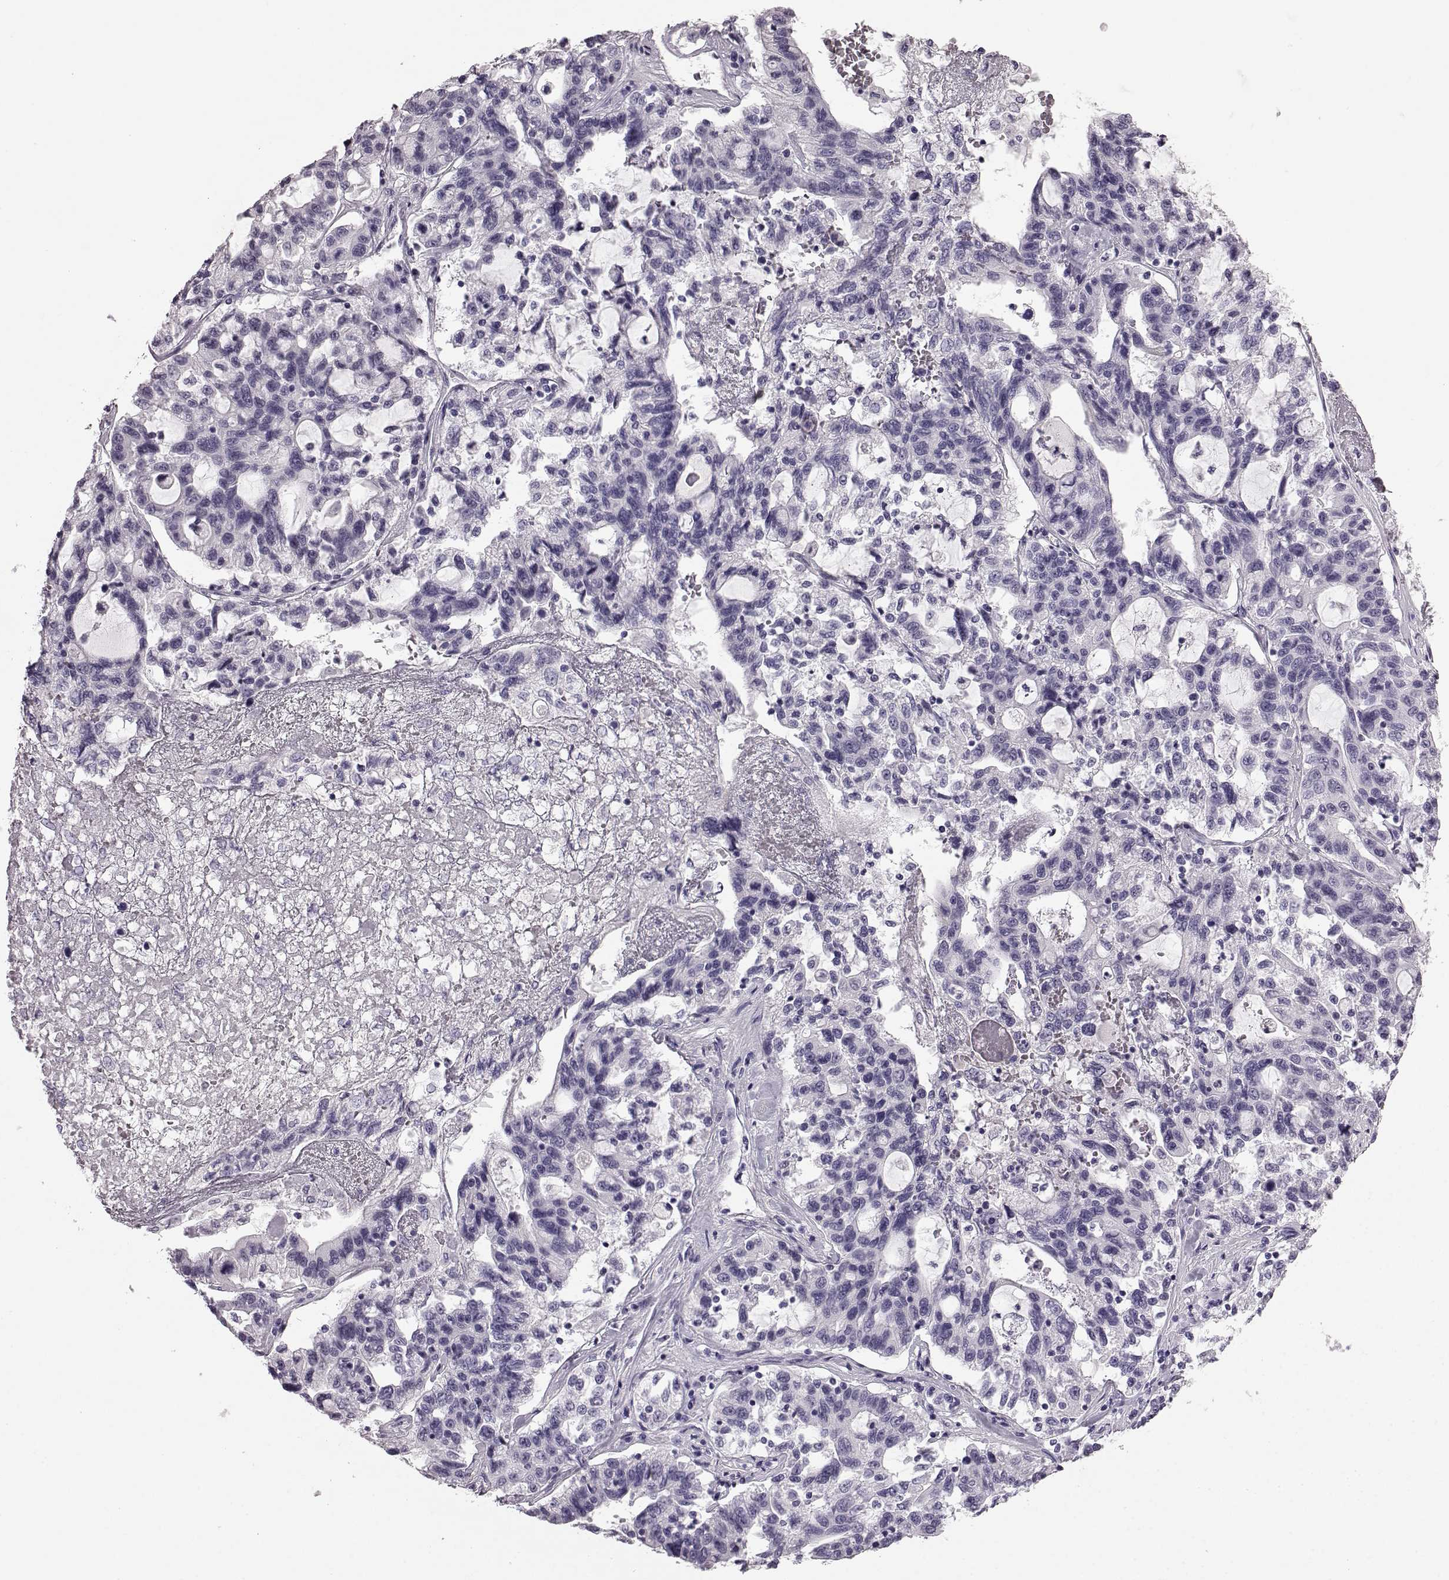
{"staining": {"intensity": "negative", "quantity": "none", "location": "none"}, "tissue": "liver cancer", "cell_type": "Tumor cells", "image_type": "cancer", "snomed": [{"axis": "morphology", "description": "Adenocarcinoma, NOS"}, {"axis": "morphology", "description": "Cholangiocarcinoma"}, {"axis": "topography", "description": "Liver"}], "caption": "The IHC histopathology image has no significant expression in tumor cells of cholangiocarcinoma (liver) tissue.", "gene": "AIPL1", "patient": {"sex": "male", "age": 64}}